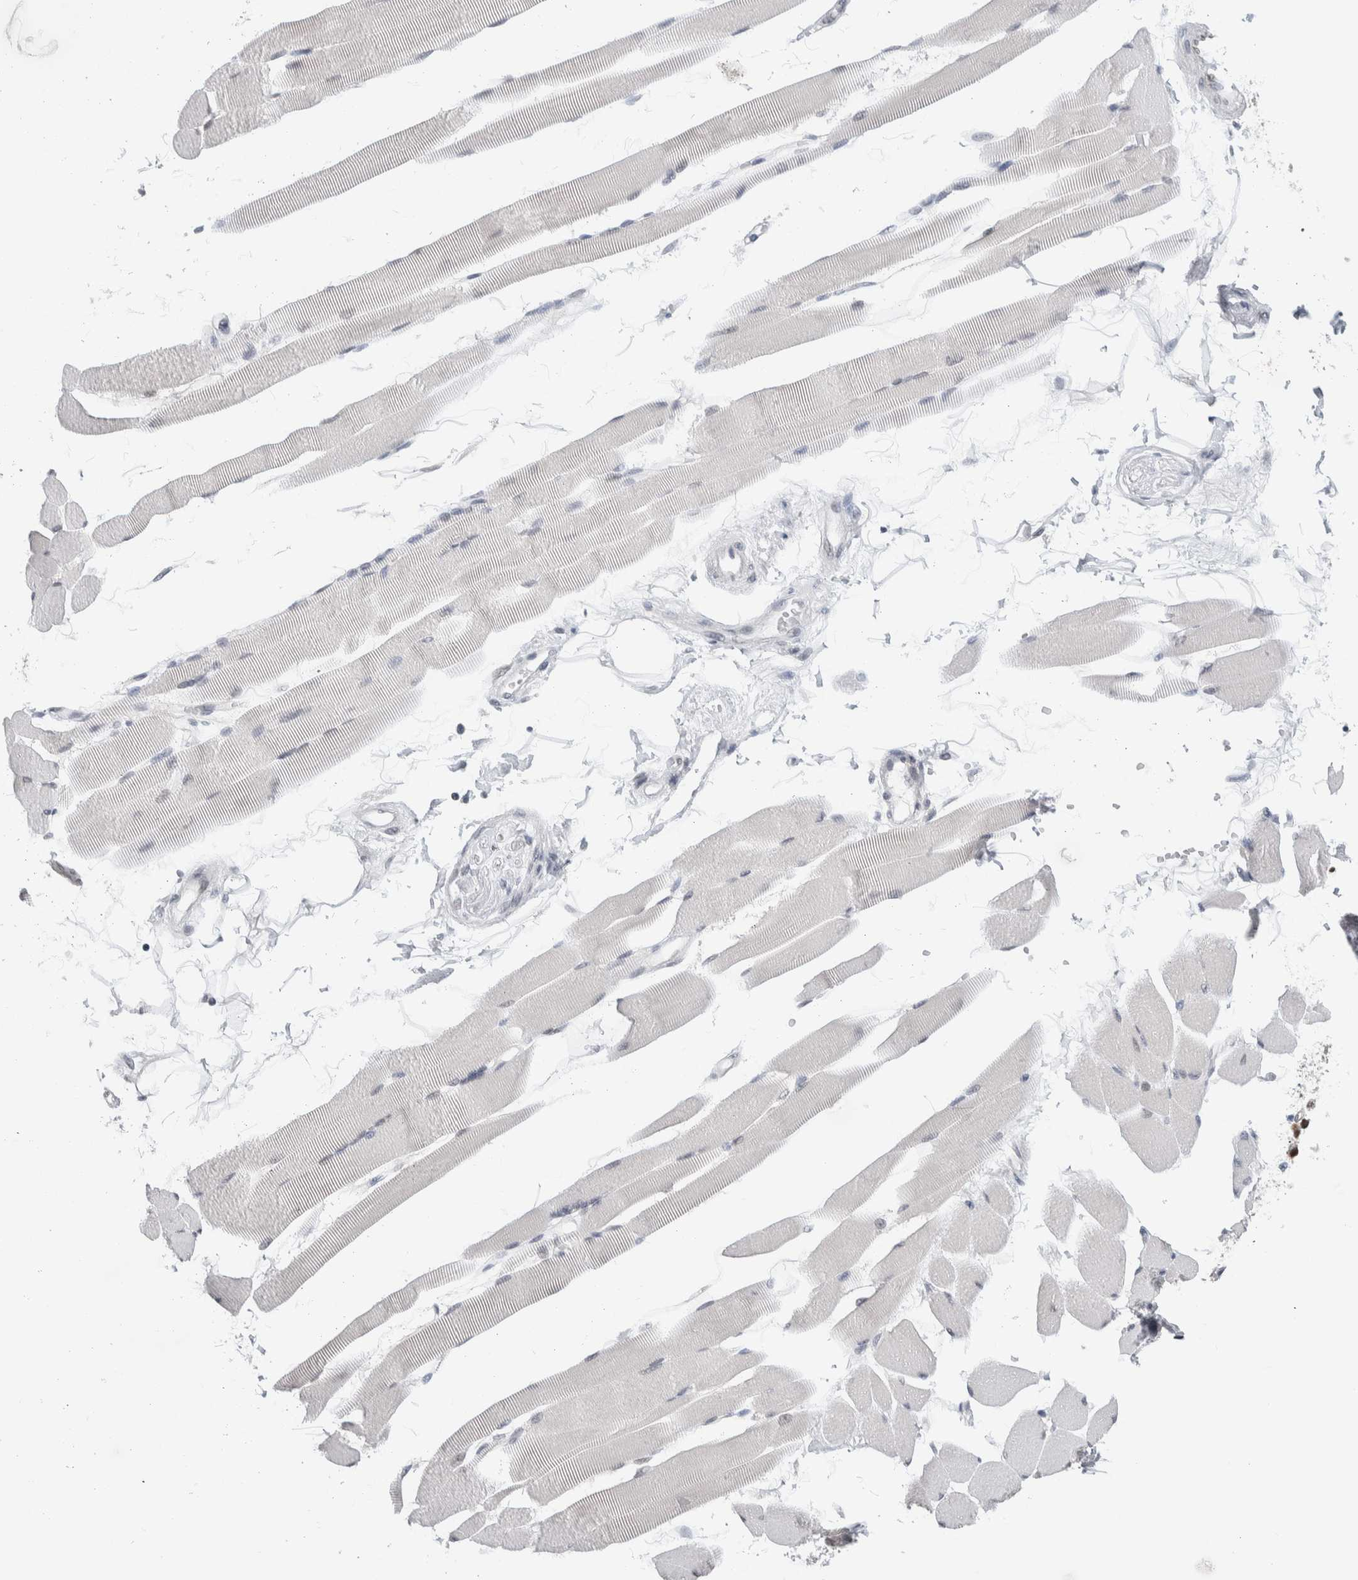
{"staining": {"intensity": "moderate", "quantity": "<25%", "location": "nuclear"}, "tissue": "skeletal muscle", "cell_type": "Myocytes", "image_type": "normal", "snomed": [{"axis": "morphology", "description": "Normal tissue, NOS"}, {"axis": "topography", "description": "Skeletal muscle"}, {"axis": "topography", "description": "Peripheral nerve tissue"}], "caption": "IHC (DAB) staining of benign human skeletal muscle shows moderate nuclear protein expression in about <25% of myocytes. The staining was performed using DAB, with brown indicating positive protein expression. Nuclei are stained blue with hematoxylin.", "gene": "PRMT1", "patient": {"sex": "female", "age": 84}}